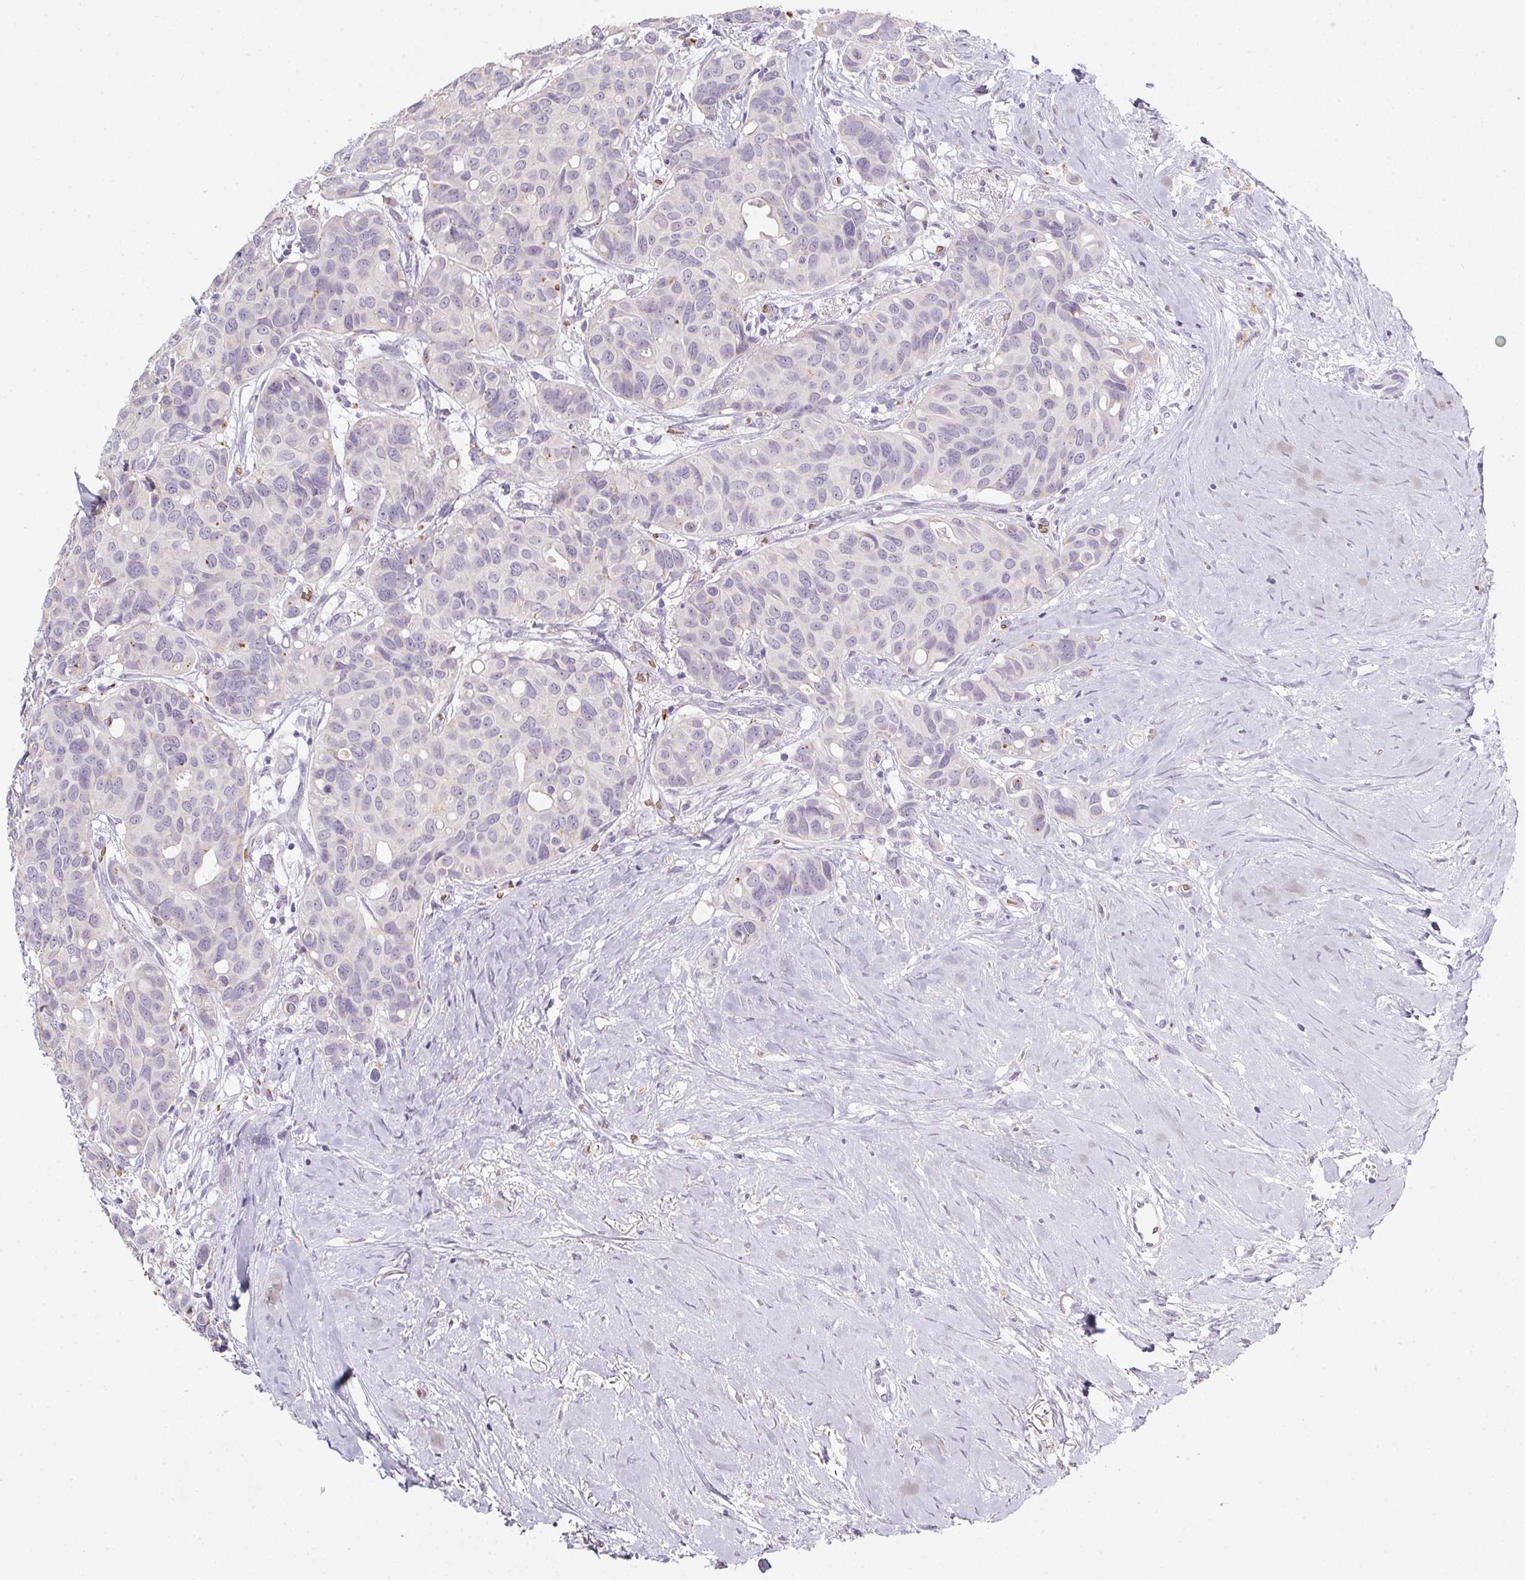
{"staining": {"intensity": "negative", "quantity": "none", "location": "none"}, "tissue": "breast cancer", "cell_type": "Tumor cells", "image_type": "cancer", "snomed": [{"axis": "morphology", "description": "Duct carcinoma"}, {"axis": "topography", "description": "Breast"}], "caption": "DAB (3,3'-diaminobenzidine) immunohistochemical staining of human breast cancer (infiltrating ductal carcinoma) exhibits no significant positivity in tumor cells.", "gene": "DCD", "patient": {"sex": "female", "age": 54}}